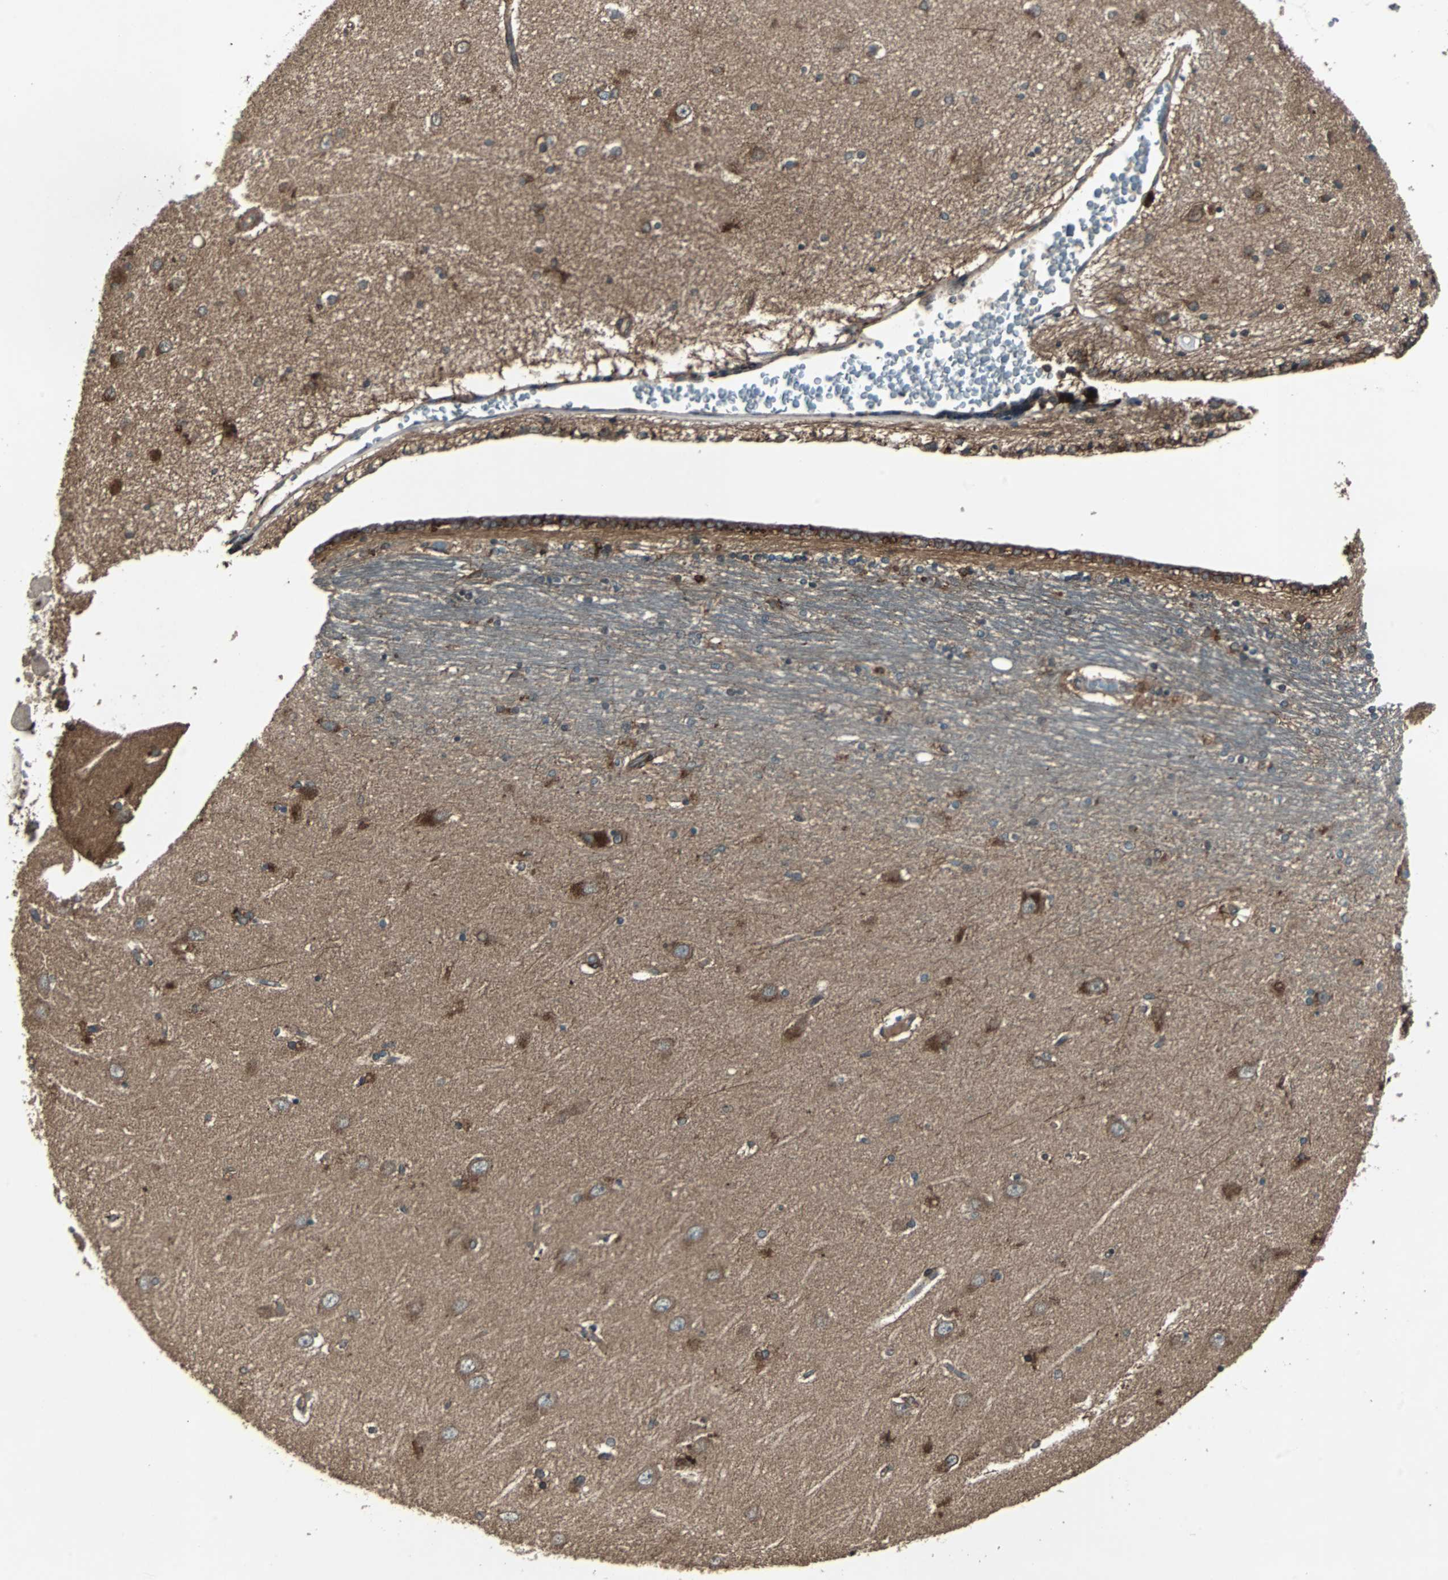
{"staining": {"intensity": "moderate", "quantity": "25%-75%", "location": "cytoplasmic/membranous"}, "tissue": "hippocampus", "cell_type": "Glial cells", "image_type": "normal", "snomed": [{"axis": "morphology", "description": "Normal tissue, NOS"}, {"axis": "topography", "description": "Hippocampus"}], "caption": "Immunohistochemistry image of benign human hippocampus stained for a protein (brown), which shows medium levels of moderate cytoplasmic/membranous positivity in approximately 25%-75% of glial cells.", "gene": "RAB7A", "patient": {"sex": "female", "age": 54}}